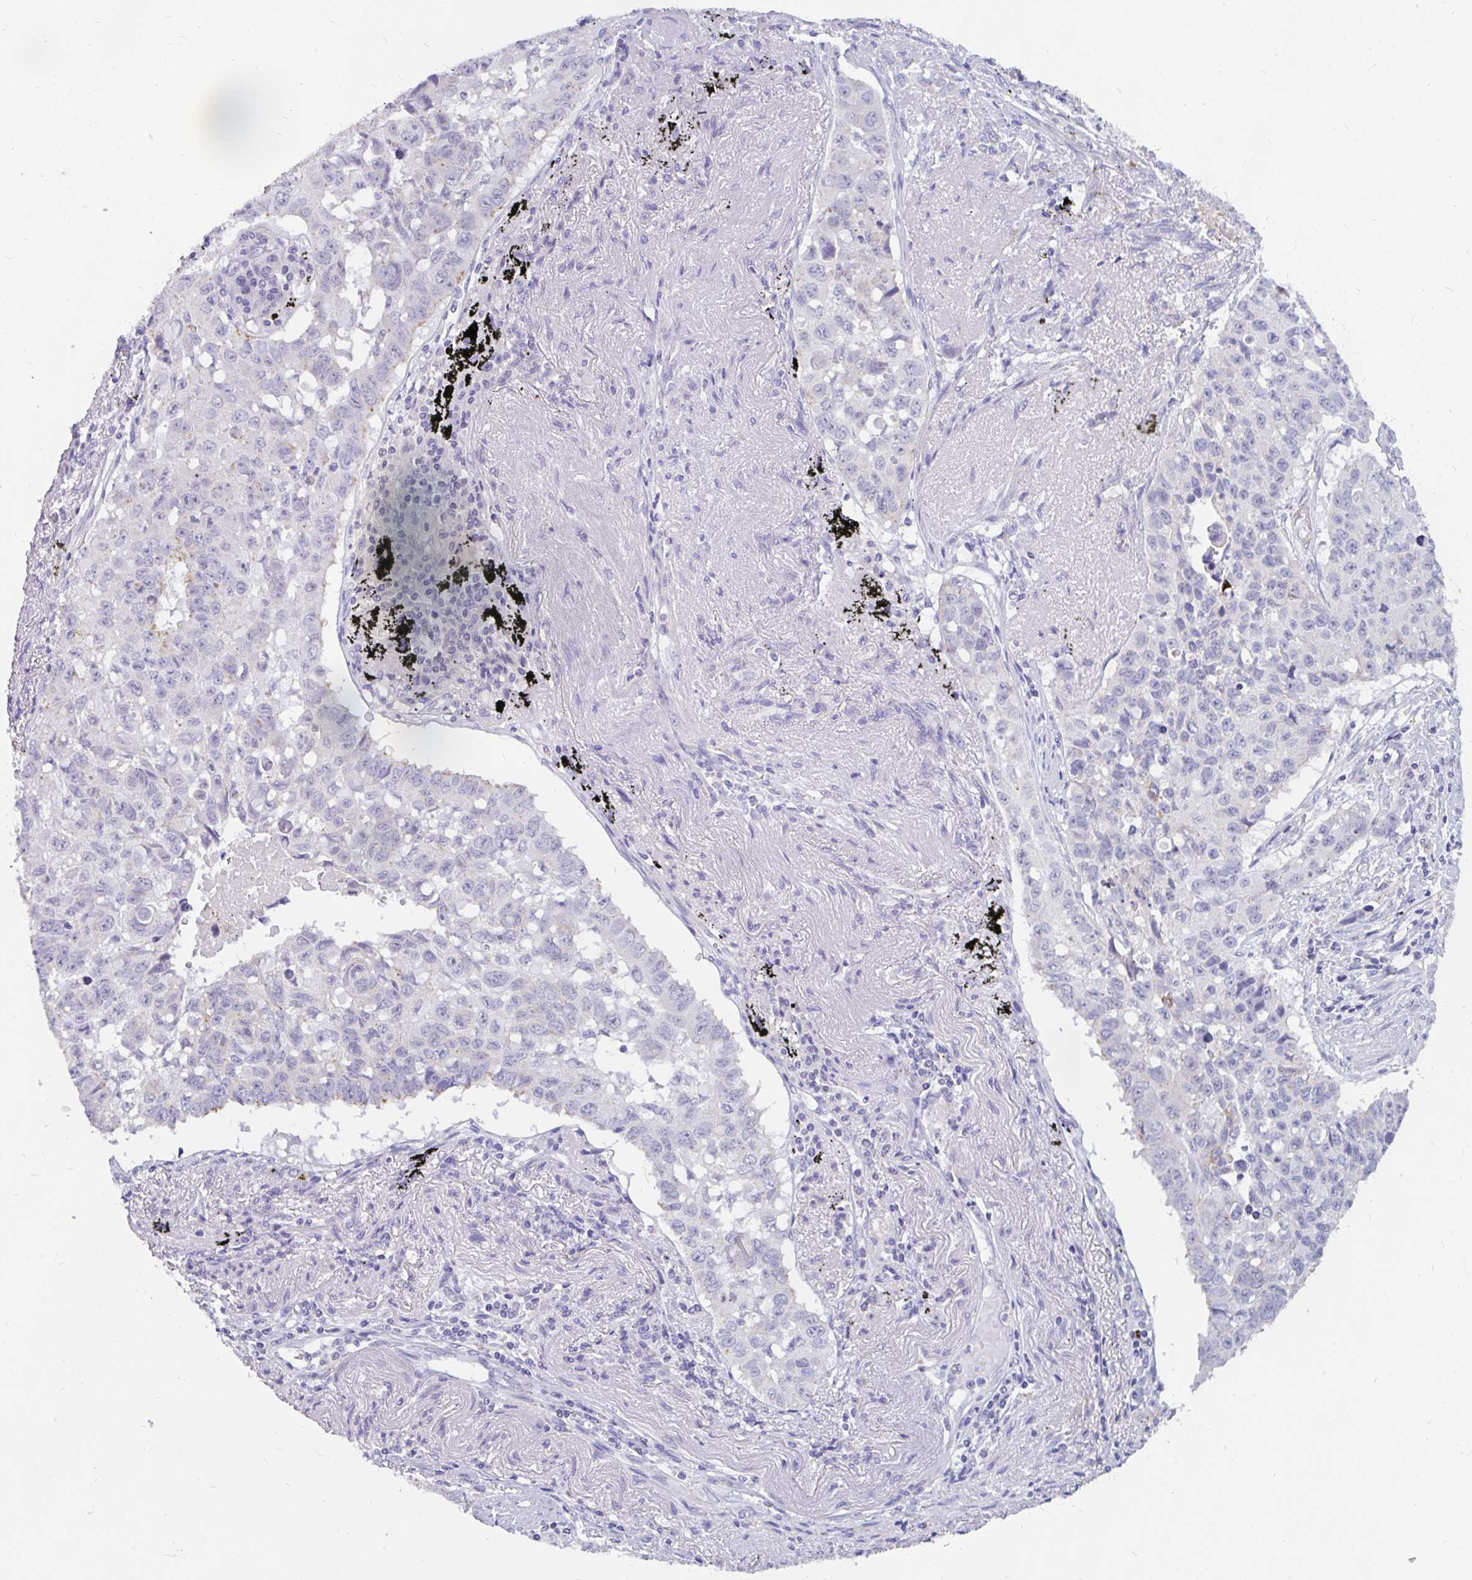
{"staining": {"intensity": "negative", "quantity": "none", "location": "none"}, "tissue": "lung cancer", "cell_type": "Tumor cells", "image_type": "cancer", "snomed": [{"axis": "morphology", "description": "Squamous cell carcinoma, NOS"}, {"axis": "topography", "description": "Lung"}], "caption": "Squamous cell carcinoma (lung) was stained to show a protein in brown. There is no significant positivity in tumor cells.", "gene": "INTS5", "patient": {"sex": "male", "age": 60}}